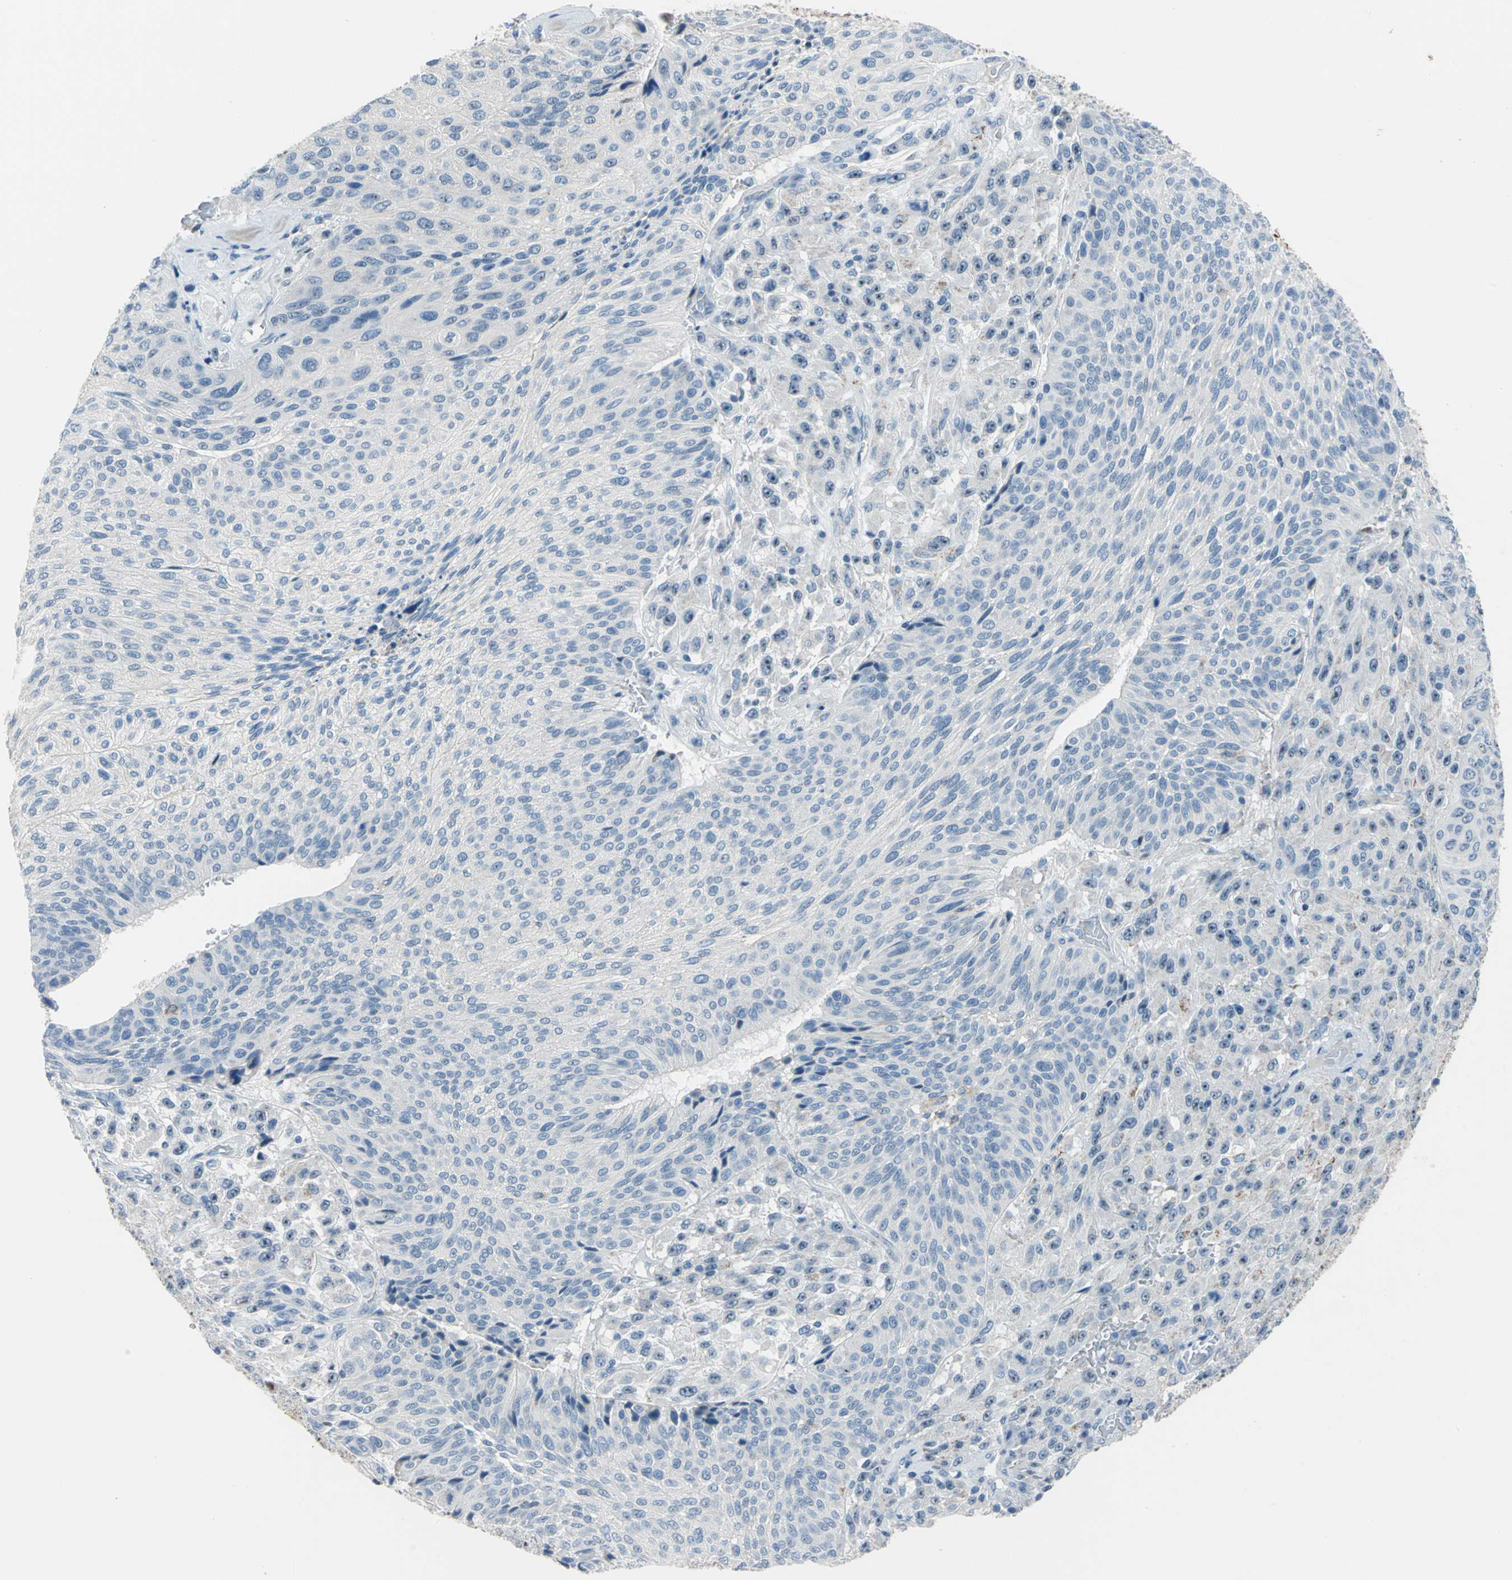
{"staining": {"intensity": "negative", "quantity": "none", "location": "none"}, "tissue": "urothelial cancer", "cell_type": "Tumor cells", "image_type": "cancer", "snomed": [{"axis": "morphology", "description": "Urothelial carcinoma, High grade"}, {"axis": "topography", "description": "Urinary bladder"}], "caption": "Immunohistochemistry (IHC) image of human urothelial carcinoma (high-grade) stained for a protein (brown), which displays no positivity in tumor cells.", "gene": "MUC4", "patient": {"sex": "male", "age": 66}}